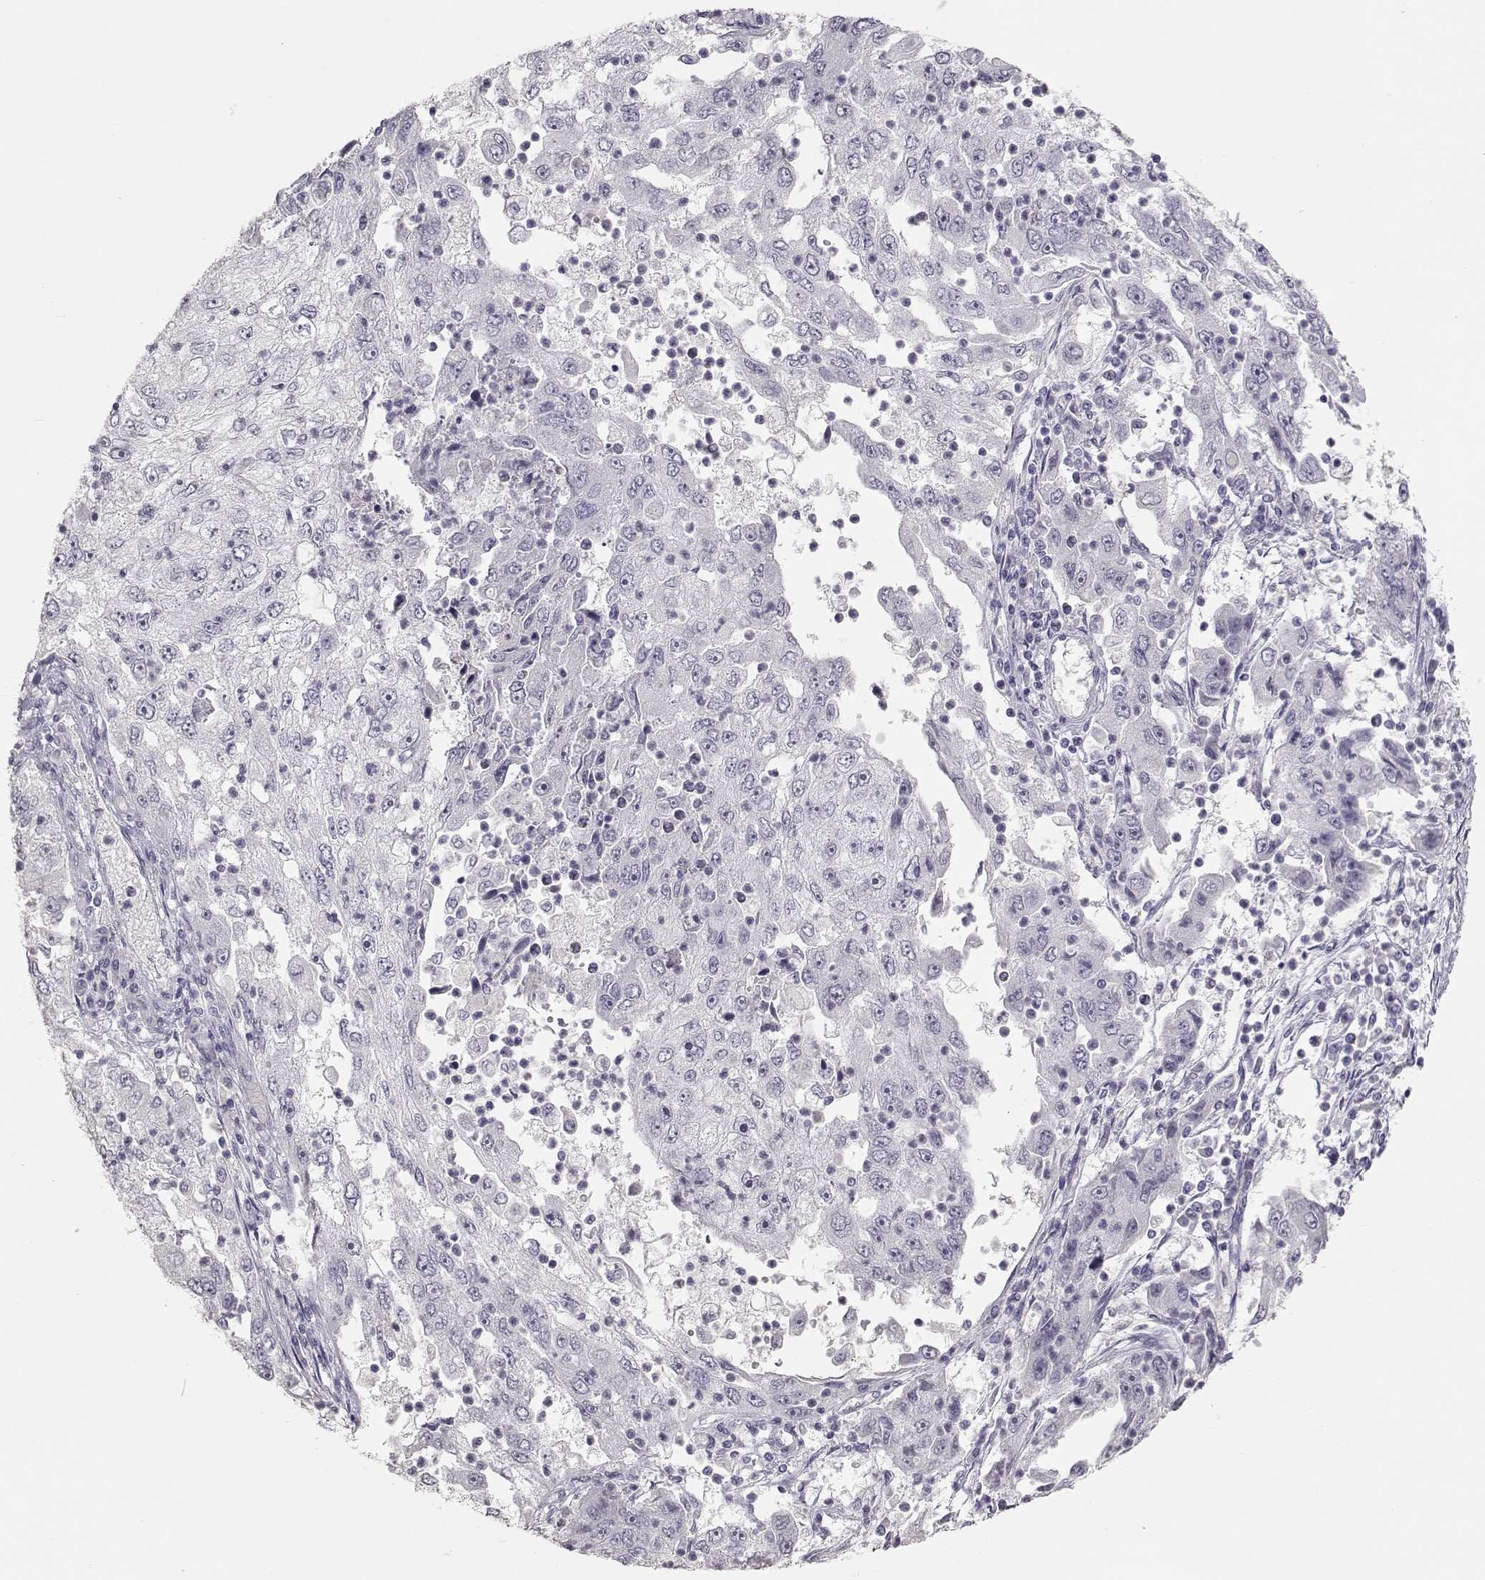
{"staining": {"intensity": "negative", "quantity": "none", "location": "none"}, "tissue": "cervical cancer", "cell_type": "Tumor cells", "image_type": "cancer", "snomed": [{"axis": "morphology", "description": "Squamous cell carcinoma, NOS"}, {"axis": "topography", "description": "Cervix"}], "caption": "Immunohistochemical staining of cervical squamous cell carcinoma demonstrates no significant expression in tumor cells.", "gene": "TKTL1", "patient": {"sex": "female", "age": 36}}